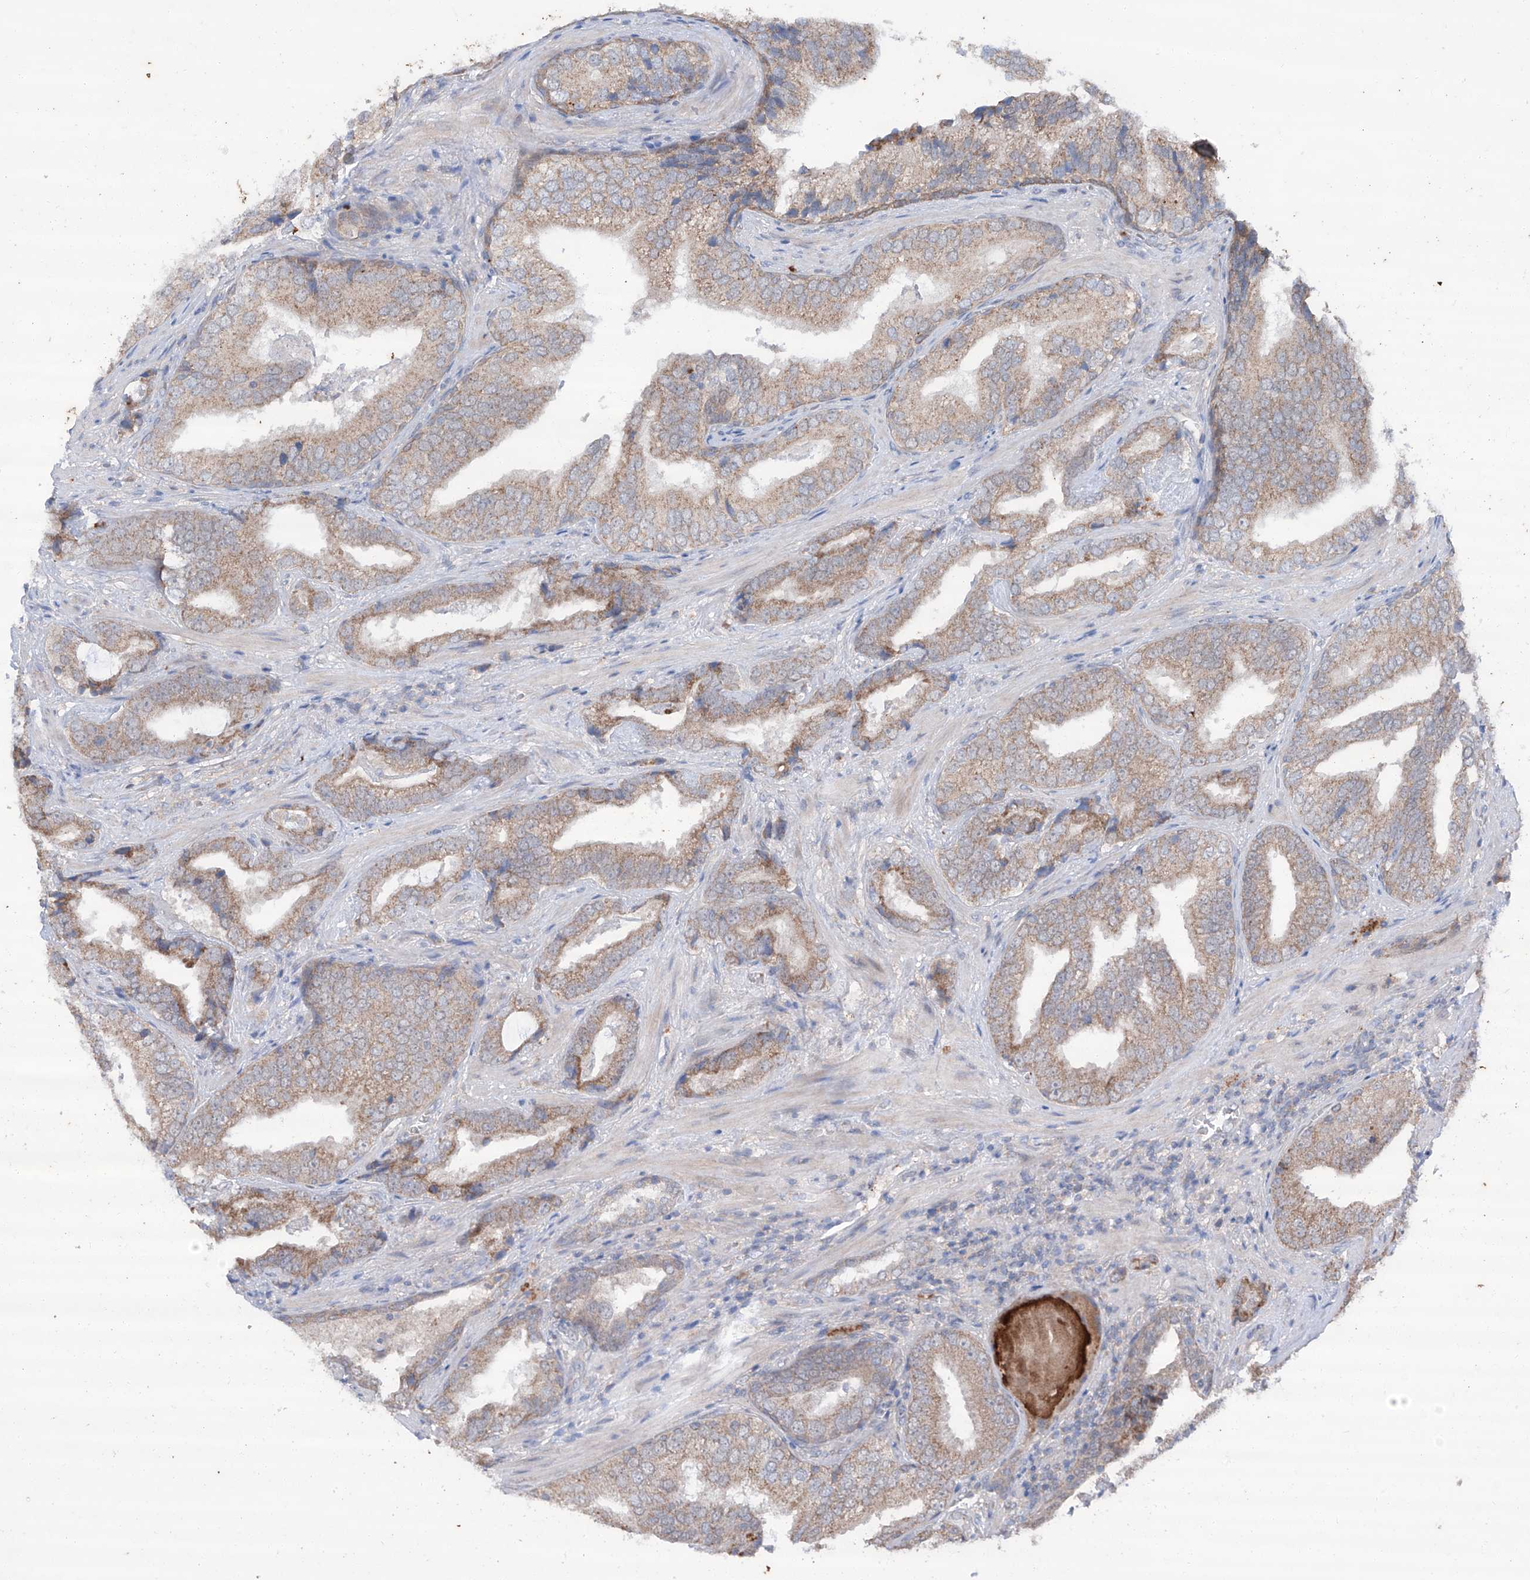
{"staining": {"intensity": "moderate", "quantity": ">75%", "location": "cytoplasmic/membranous"}, "tissue": "prostate cancer", "cell_type": "Tumor cells", "image_type": "cancer", "snomed": [{"axis": "morphology", "description": "Adenocarcinoma, Low grade"}, {"axis": "topography", "description": "Prostate"}], "caption": "Prostate cancer (low-grade adenocarcinoma) stained for a protein exhibits moderate cytoplasmic/membranous positivity in tumor cells. Using DAB (brown) and hematoxylin (blue) stains, captured at high magnification using brightfield microscopy.", "gene": "SIX4", "patient": {"sex": "male", "age": 67}}